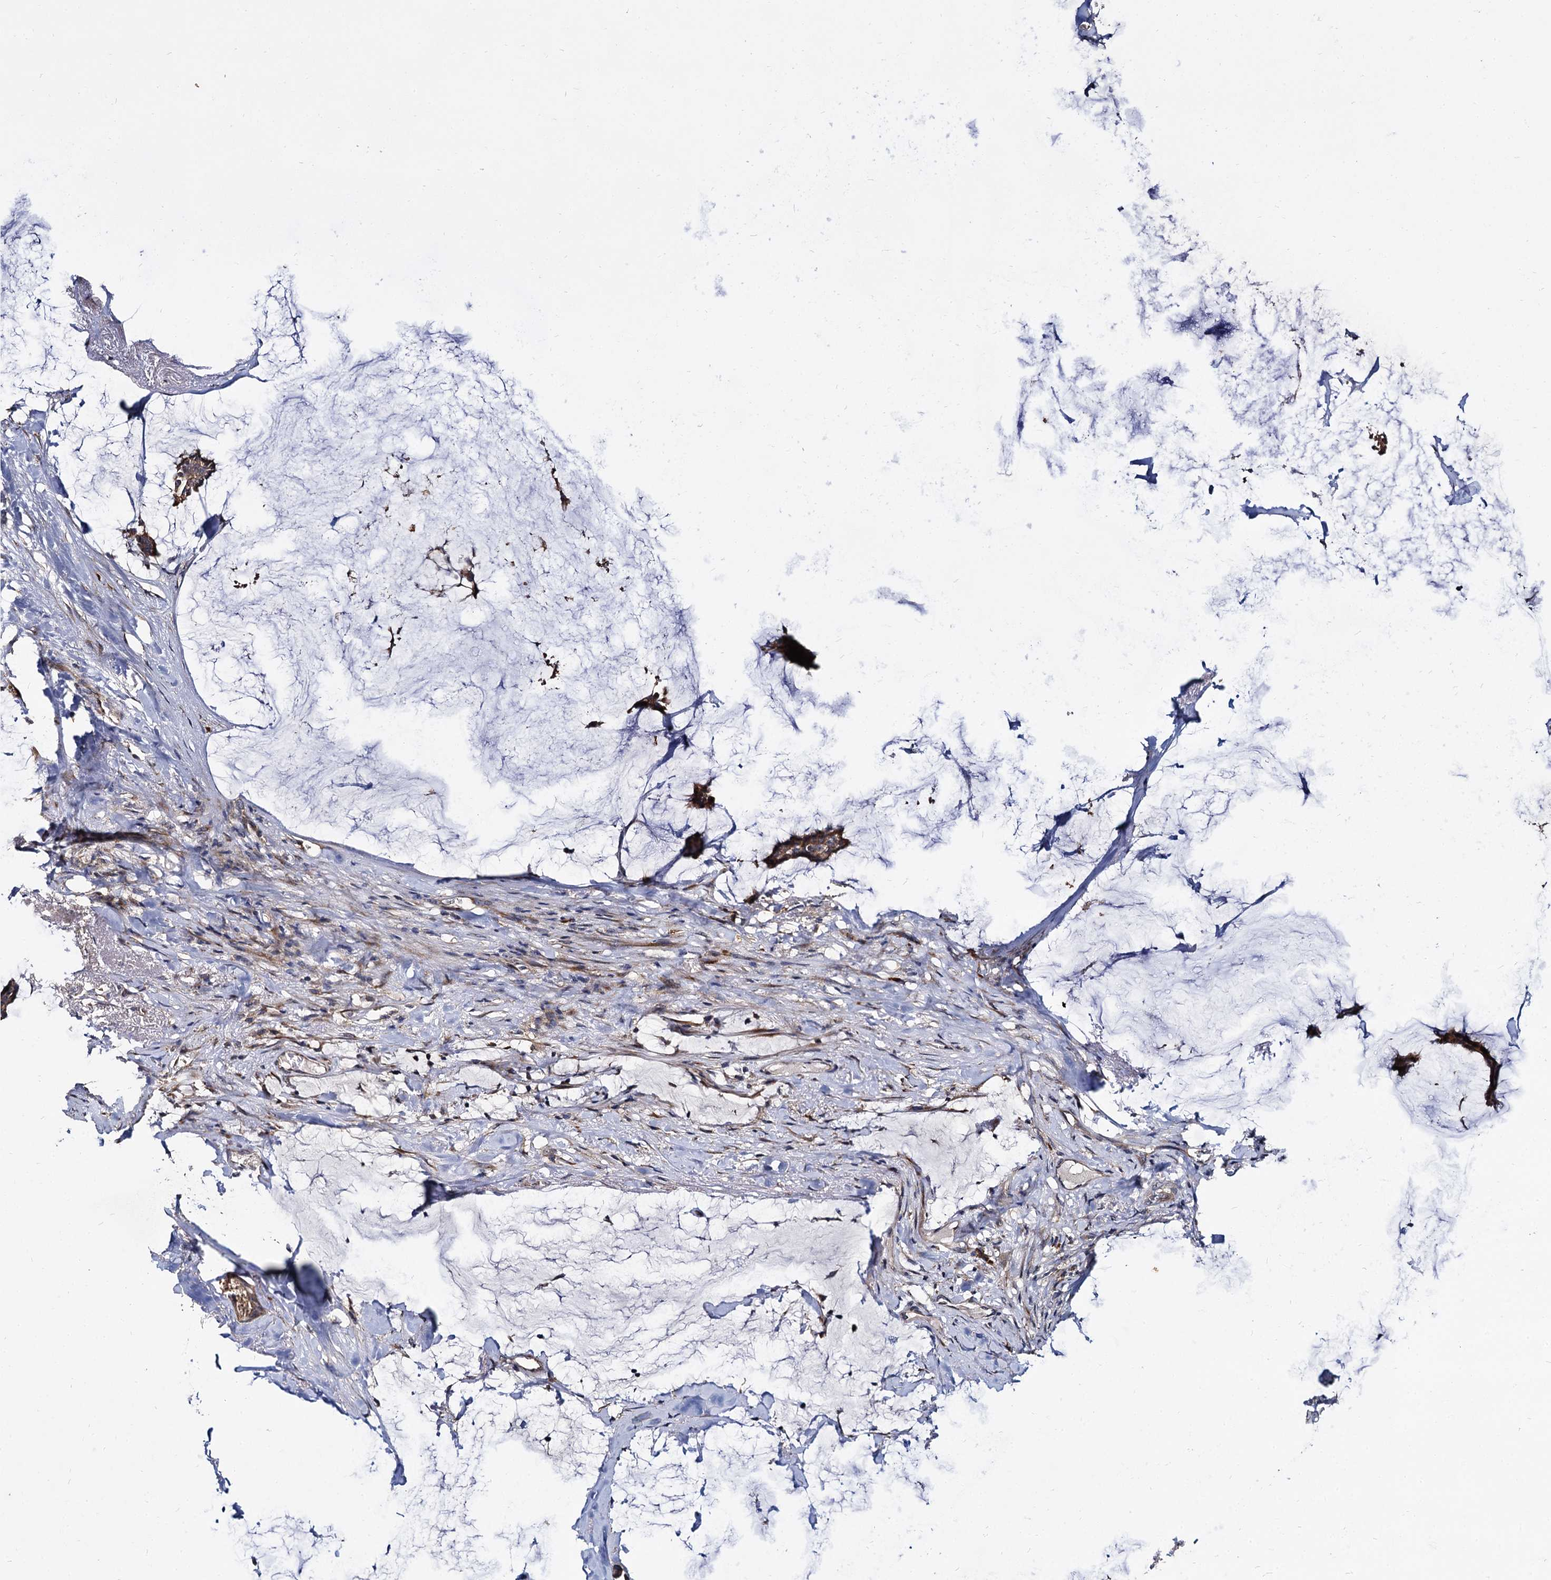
{"staining": {"intensity": "moderate", "quantity": ">75%", "location": "cytoplasmic/membranous"}, "tissue": "breast cancer", "cell_type": "Tumor cells", "image_type": "cancer", "snomed": [{"axis": "morphology", "description": "Duct carcinoma"}, {"axis": "topography", "description": "Breast"}], "caption": "Human breast invasive ductal carcinoma stained with a brown dye reveals moderate cytoplasmic/membranous positive staining in about >75% of tumor cells.", "gene": "WWC3", "patient": {"sex": "female", "age": 93}}